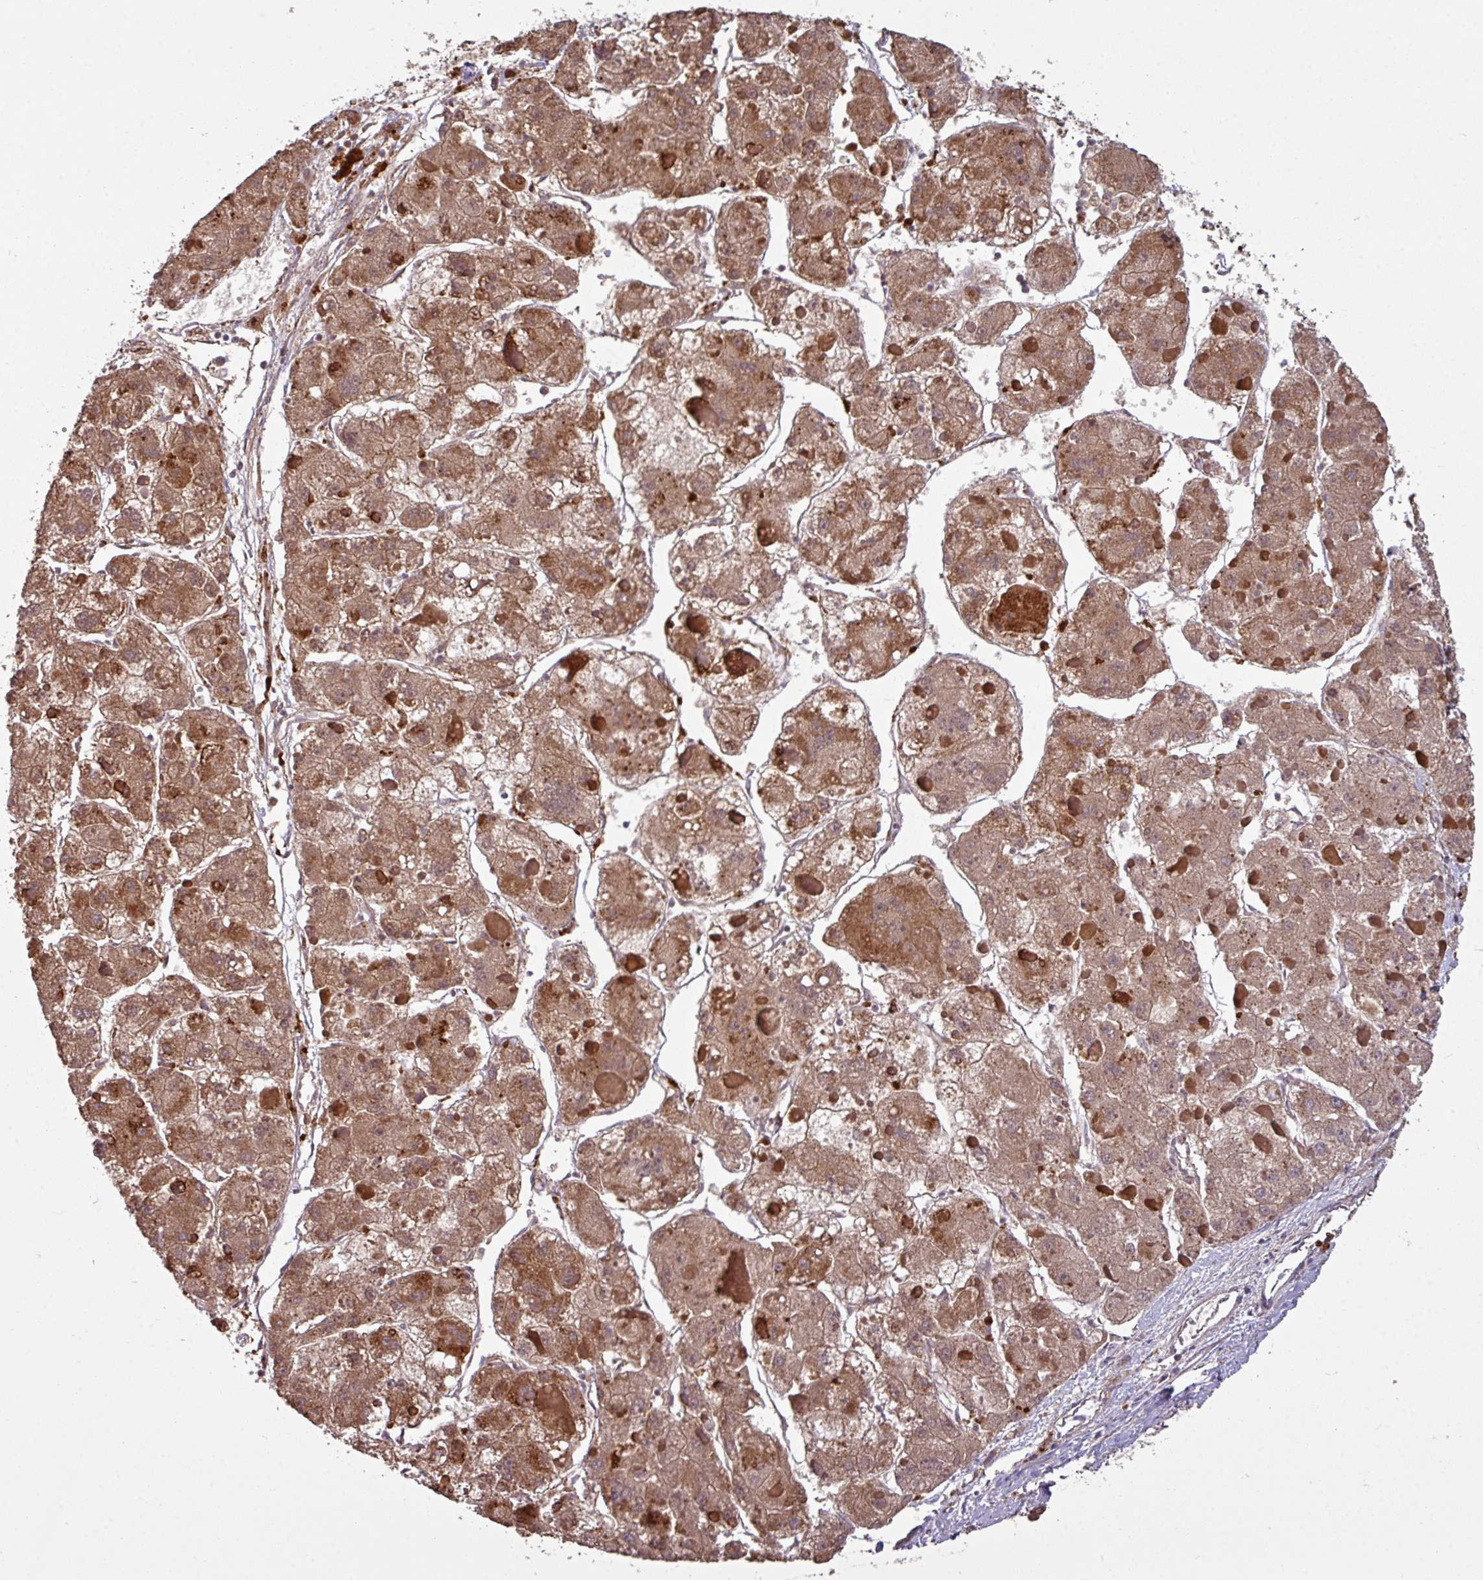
{"staining": {"intensity": "moderate", "quantity": ">75%", "location": "cytoplasmic/membranous"}, "tissue": "liver cancer", "cell_type": "Tumor cells", "image_type": "cancer", "snomed": [{"axis": "morphology", "description": "Carcinoma, Hepatocellular, NOS"}, {"axis": "topography", "description": "Liver"}], "caption": "DAB immunohistochemical staining of liver cancer reveals moderate cytoplasmic/membranous protein staining in approximately >75% of tumor cells. (DAB (3,3'-diaminobenzidine) = brown stain, brightfield microscopy at high magnification).", "gene": "NHSL2", "patient": {"sex": "female", "age": 73}}